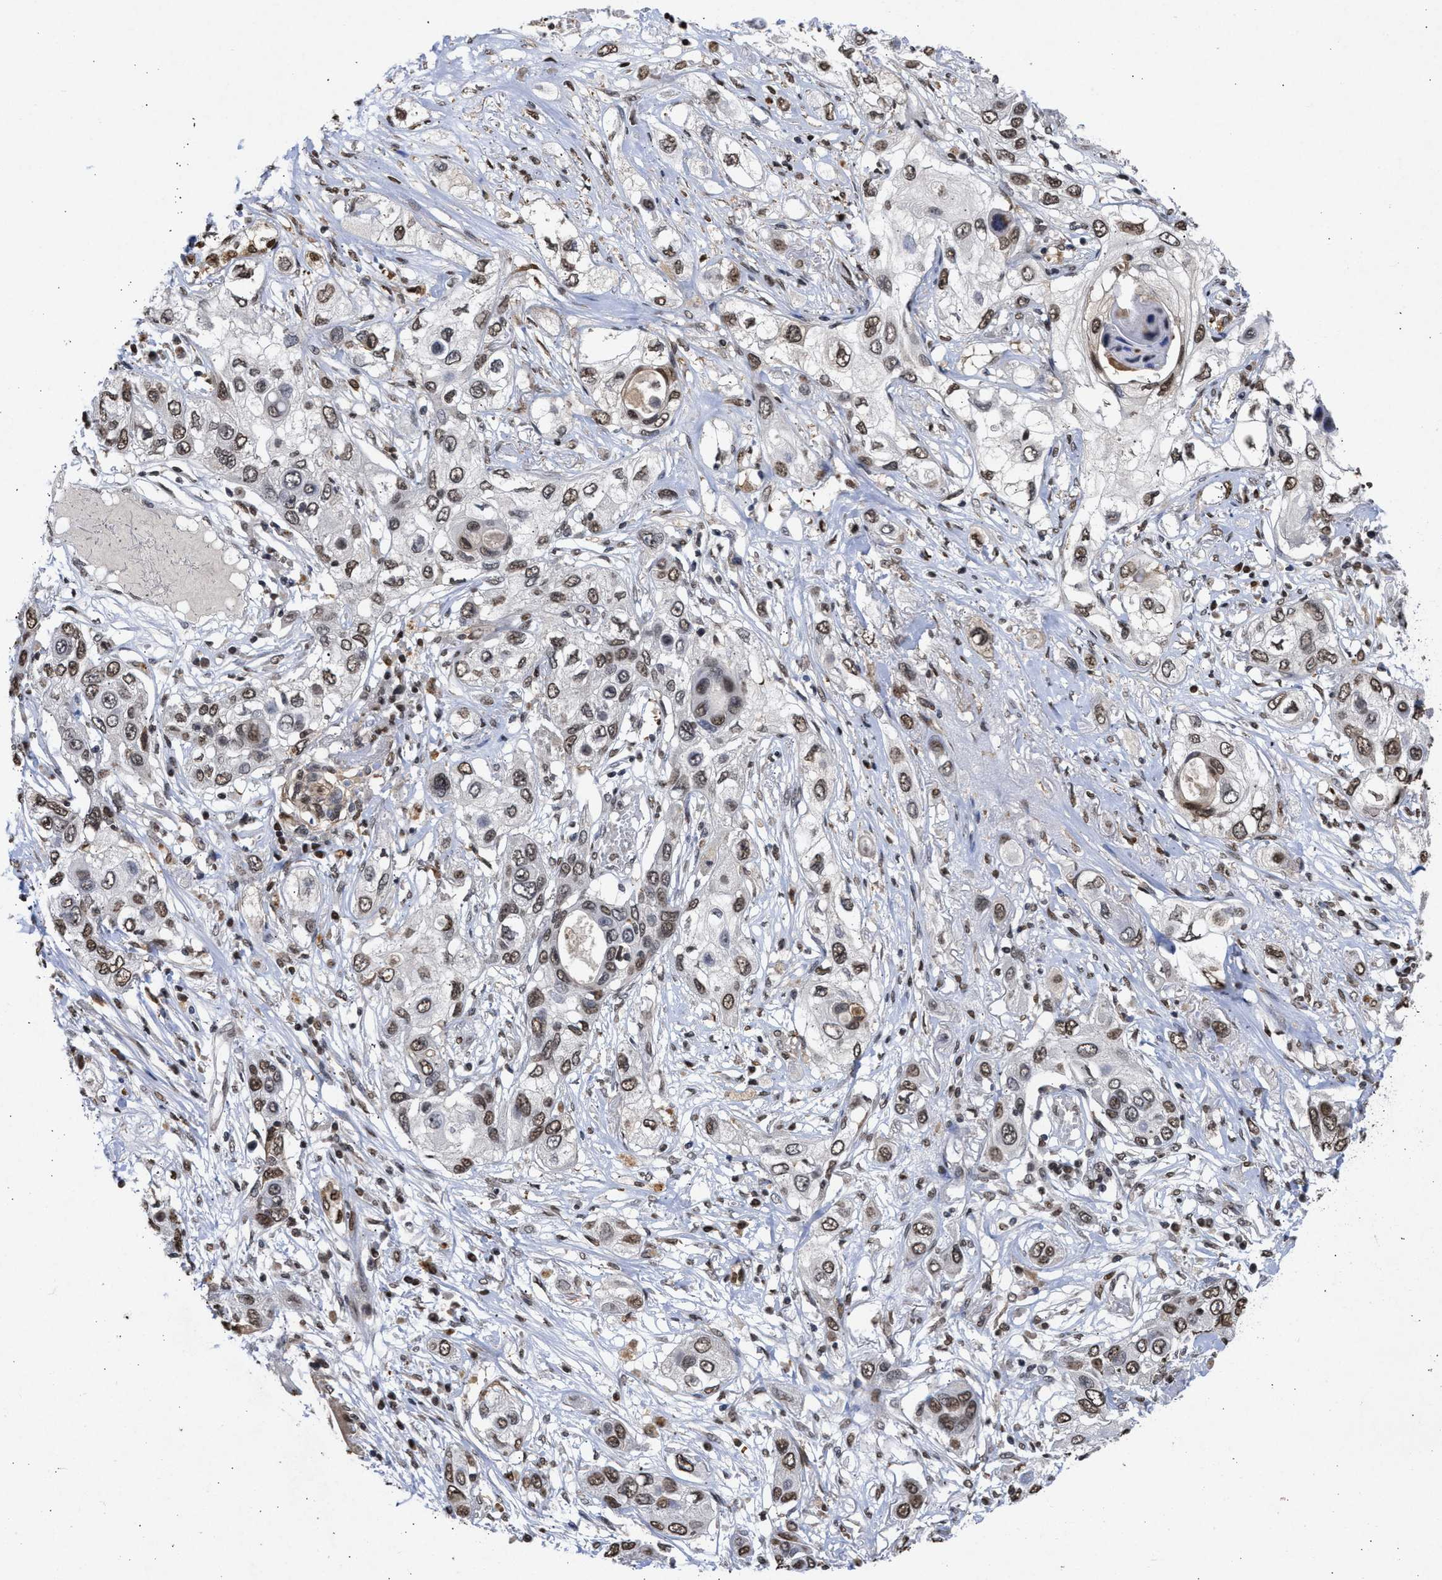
{"staining": {"intensity": "moderate", "quantity": "25%-75%", "location": "nuclear"}, "tissue": "lung cancer", "cell_type": "Tumor cells", "image_type": "cancer", "snomed": [{"axis": "morphology", "description": "Squamous cell carcinoma, NOS"}, {"axis": "topography", "description": "Lung"}], "caption": "A histopathology image of human lung cancer stained for a protein reveals moderate nuclear brown staining in tumor cells.", "gene": "NUP35", "patient": {"sex": "male", "age": 71}}